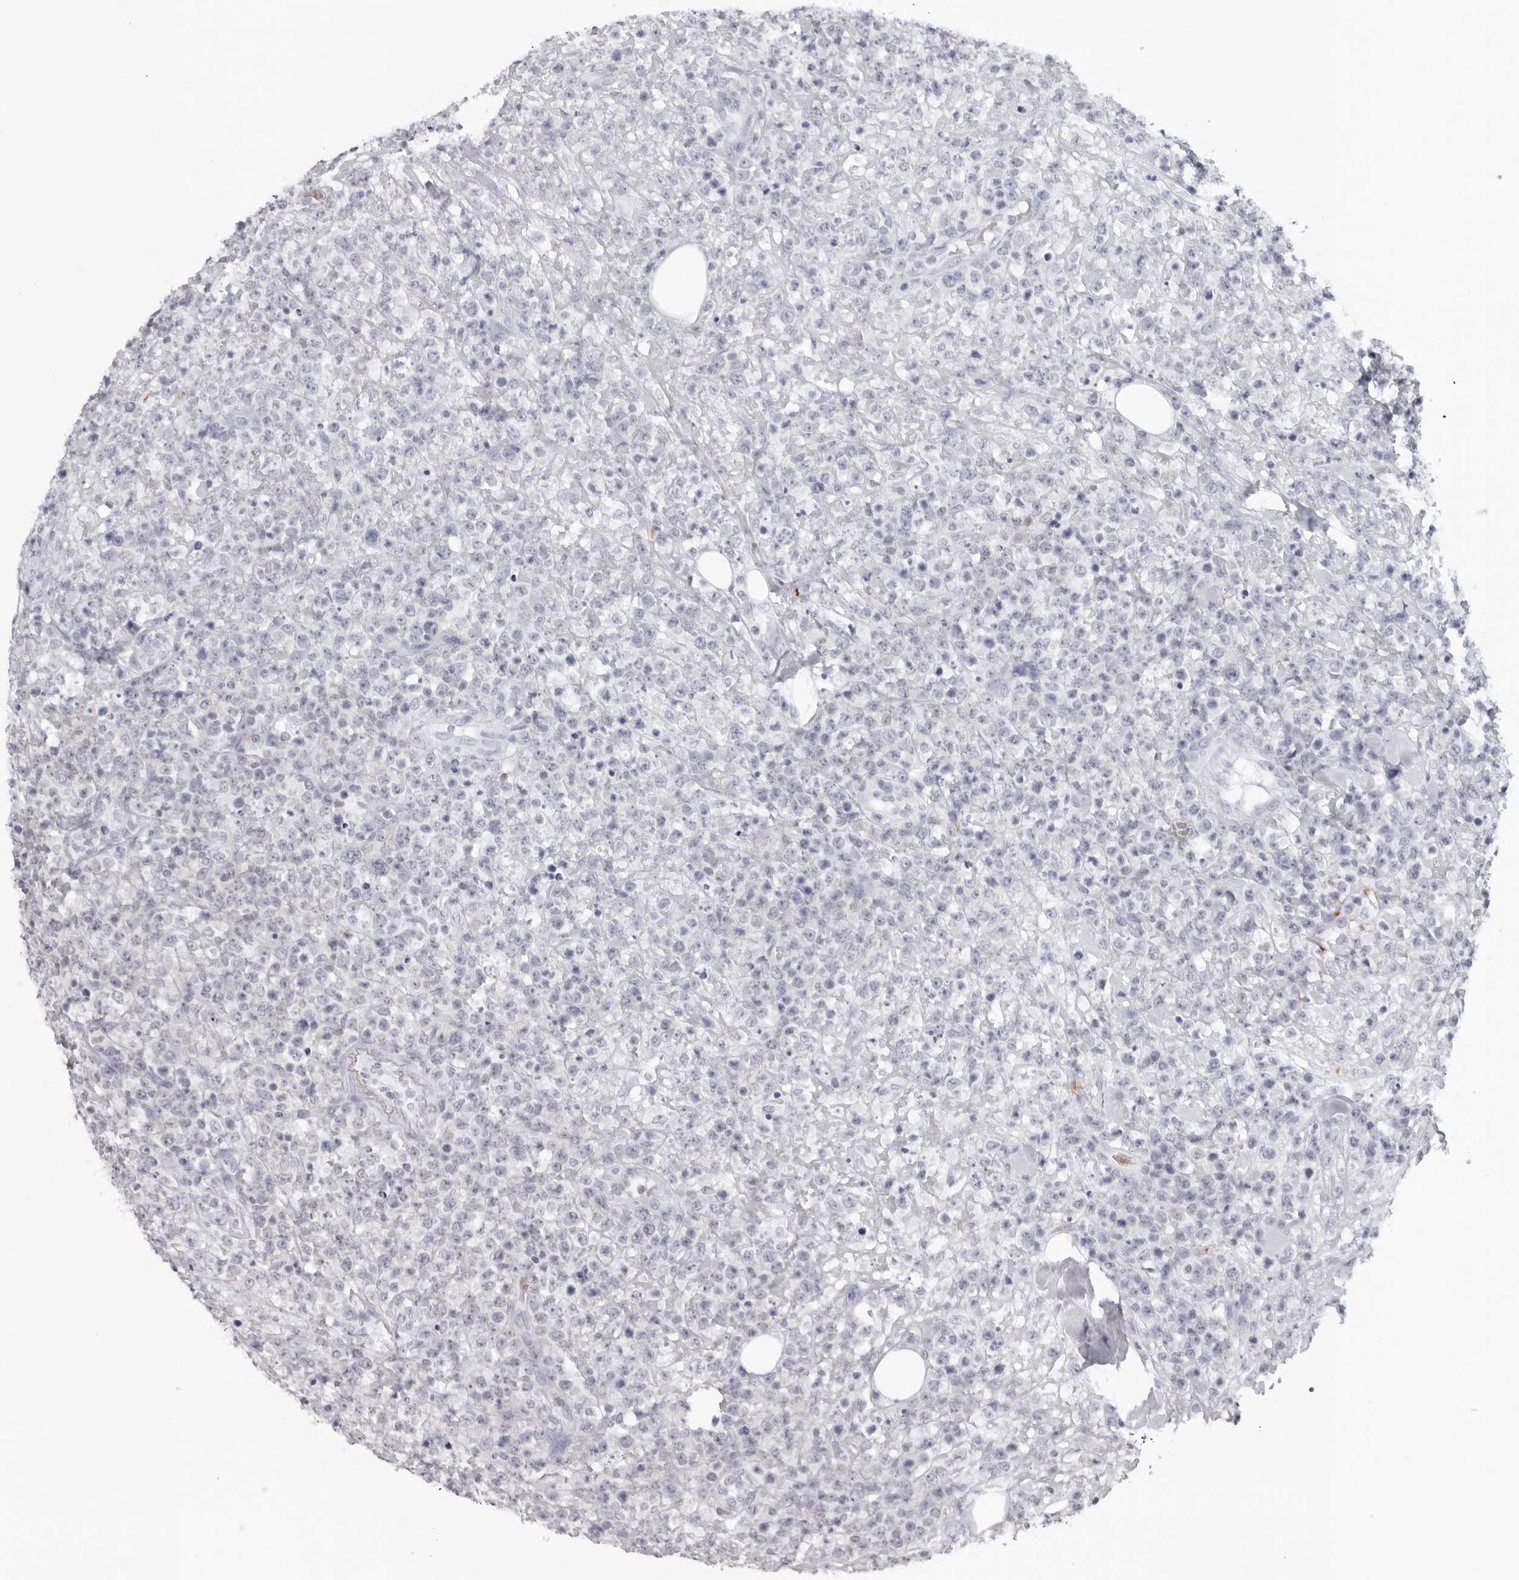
{"staining": {"intensity": "negative", "quantity": "none", "location": "none"}, "tissue": "lymphoma", "cell_type": "Tumor cells", "image_type": "cancer", "snomed": [{"axis": "morphology", "description": "Malignant lymphoma, non-Hodgkin's type, High grade"}, {"axis": "topography", "description": "Colon"}], "caption": "Human malignant lymphoma, non-Hodgkin's type (high-grade) stained for a protein using immunohistochemistry exhibits no staining in tumor cells.", "gene": "EPB41", "patient": {"sex": "female", "age": 53}}